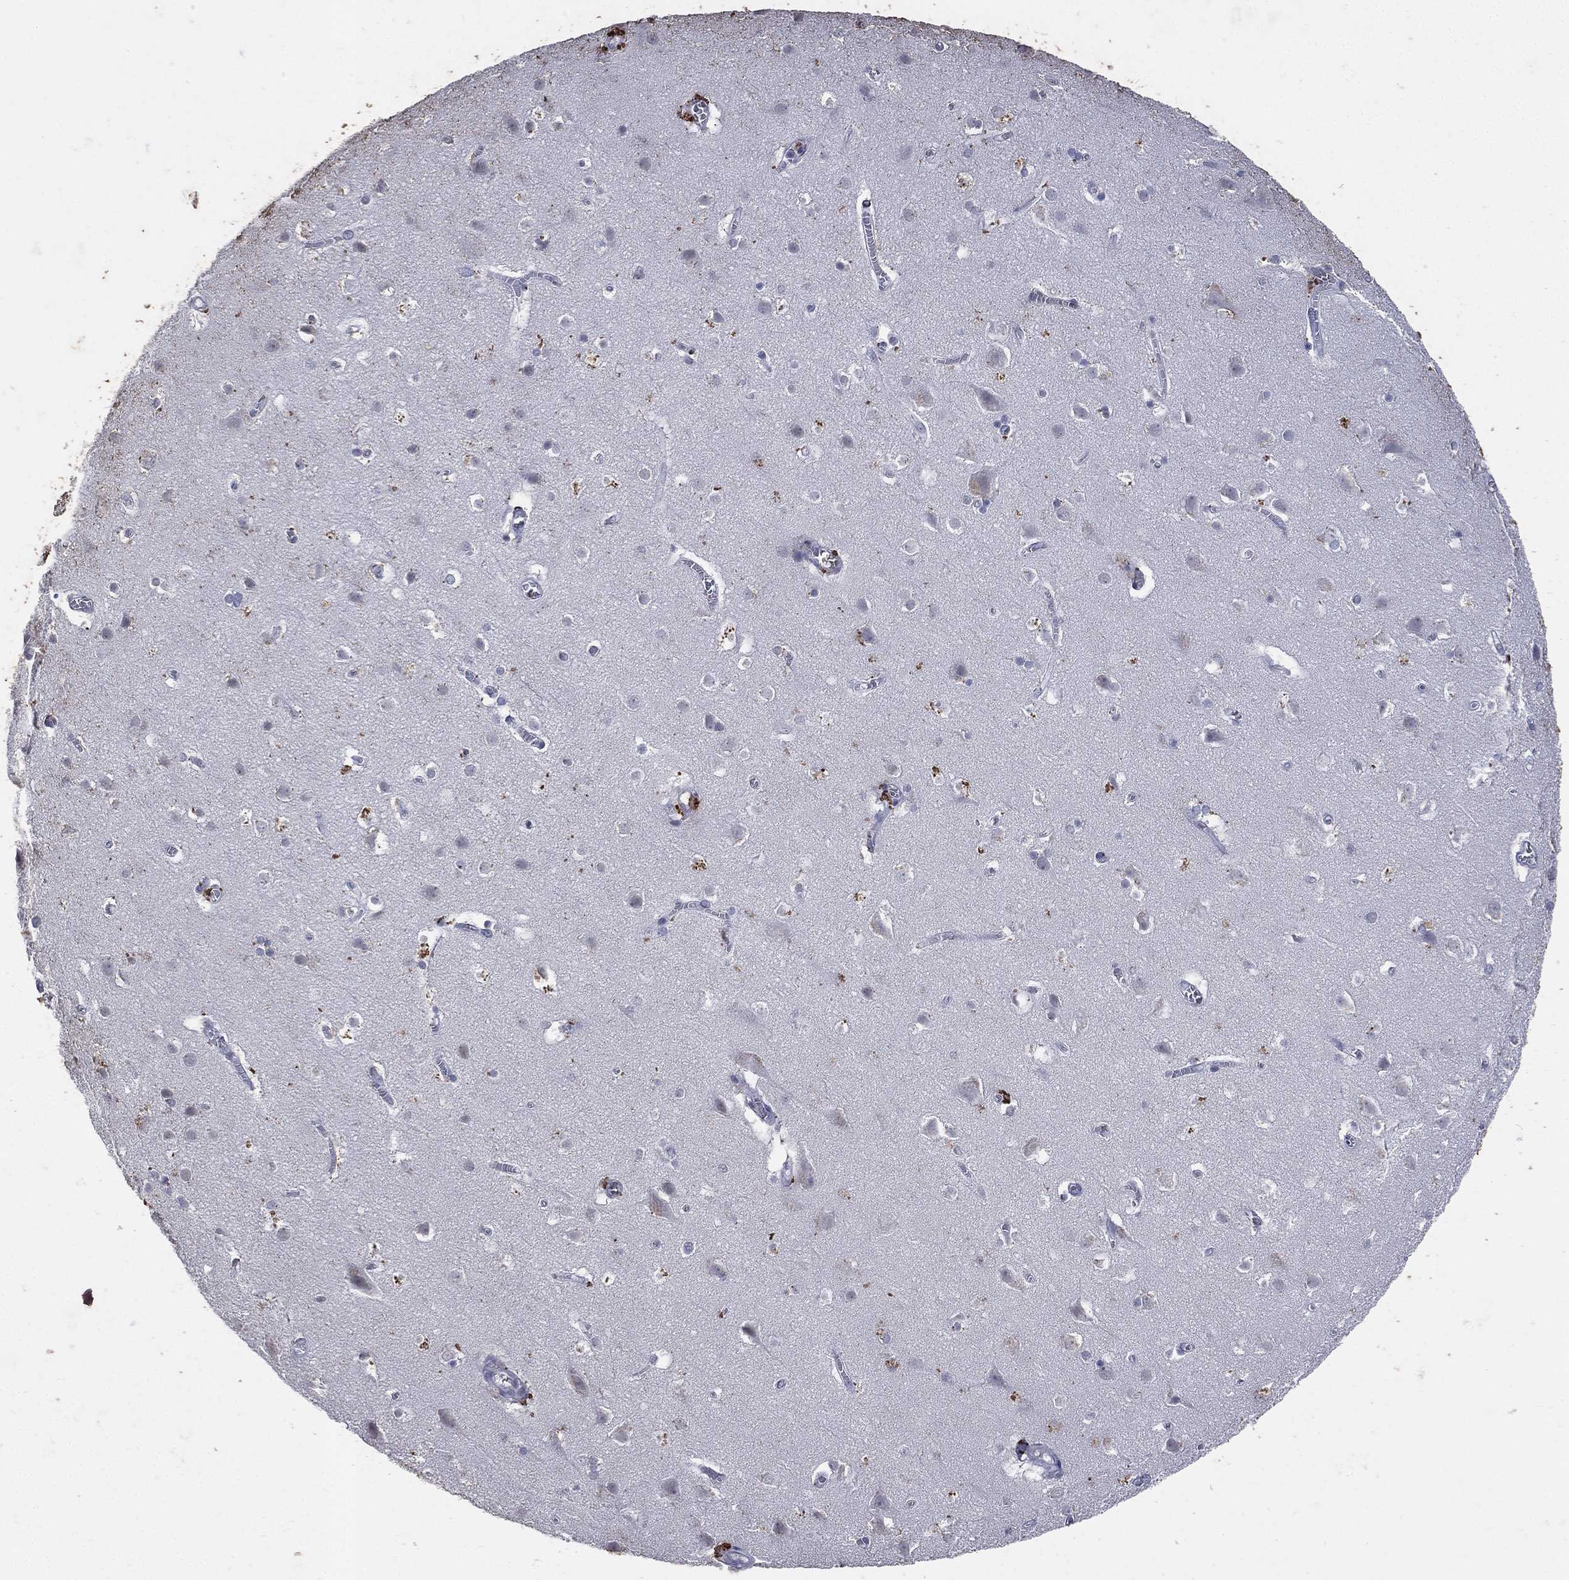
{"staining": {"intensity": "negative", "quantity": "none", "location": "none"}, "tissue": "cerebral cortex", "cell_type": "Endothelial cells", "image_type": "normal", "snomed": [{"axis": "morphology", "description": "Normal tissue, NOS"}, {"axis": "topography", "description": "Cerebral cortex"}], "caption": "High magnification brightfield microscopy of unremarkable cerebral cortex stained with DAB (3,3'-diaminobenzidine) (brown) and counterstained with hematoxylin (blue): endothelial cells show no significant staining.", "gene": "SLC34A2", "patient": {"sex": "male", "age": 59}}